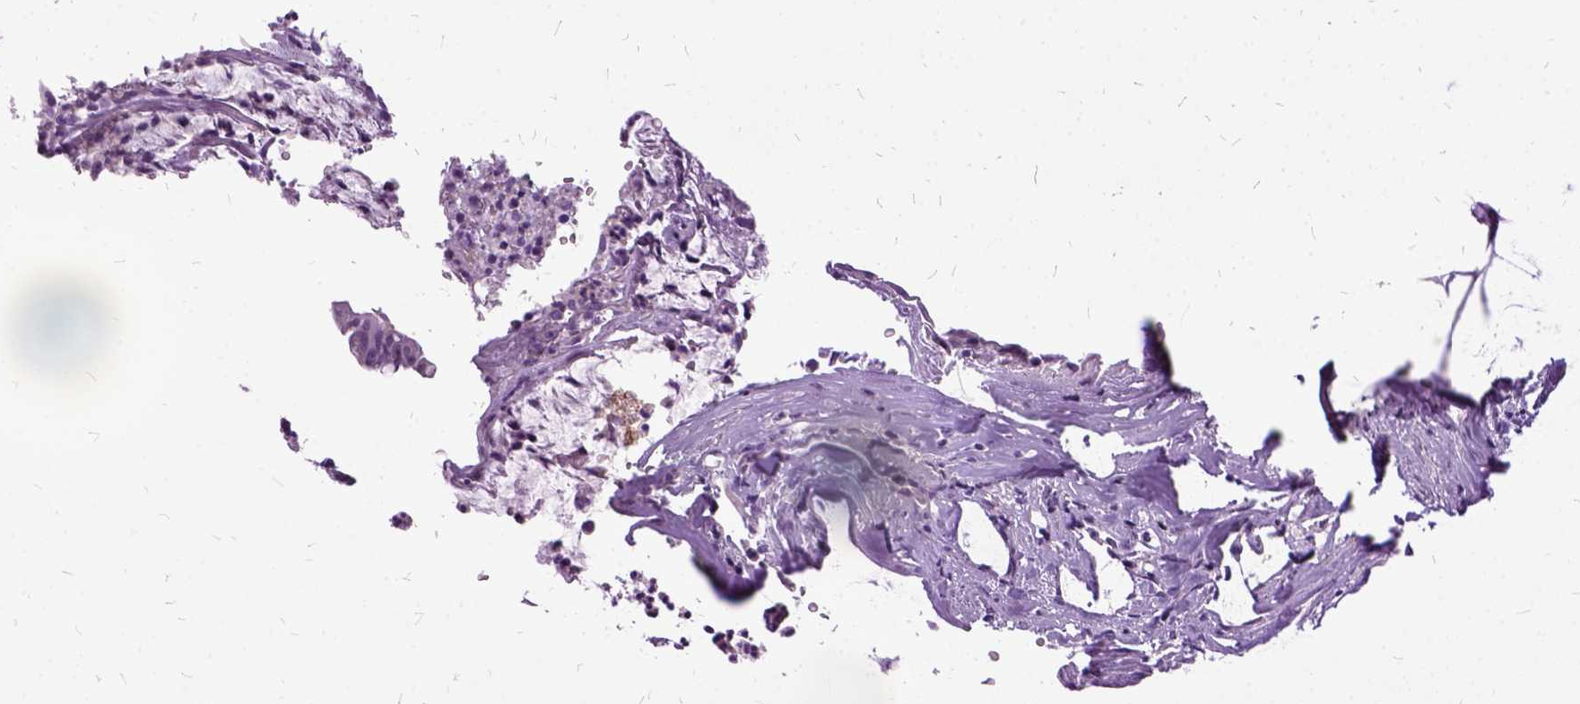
{"staining": {"intensity": "negative", "quantity": "none", "location": "none"}, "tissue": "colorectal cancer", "cell_type": "Tumor cells", "image_type": "cancer", "snomed": [{"axis": "morphology", "description": "Adenocarcinoma, NOS"}, {"axis": "topography", "description": "Colon"}], "caption": "Immunohistochemical staining of adenocarcinoma (colorectal) displays no significant positivity in tumor cells.", "gene": "MME", "patient": {"sex": "male", "age": 62}}